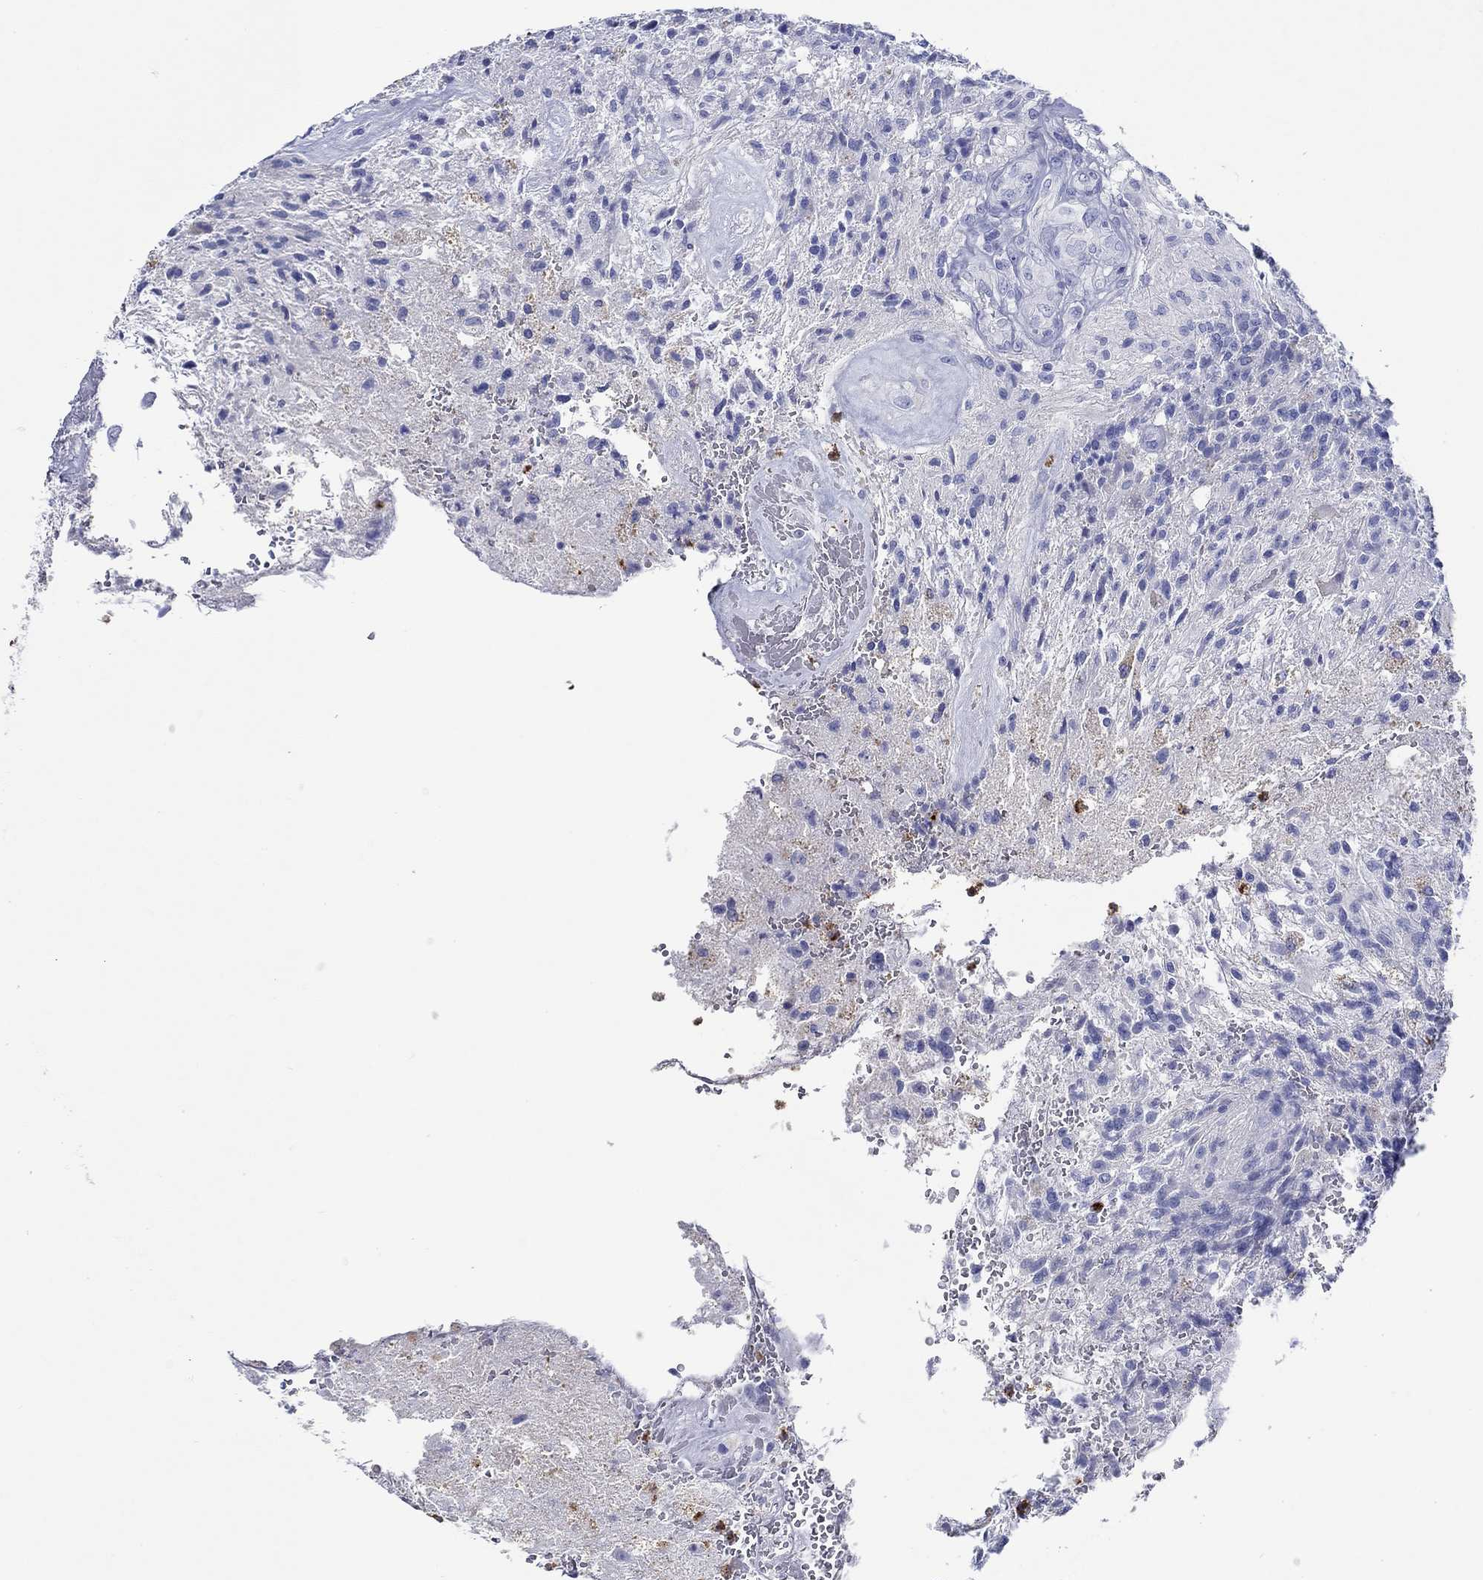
{"staining": {"intensity": "negative", "quantity": "none", "location": "none"}, "tissue": "glioma", "cell_type": "Tumor cells", "image_type": "cancer", "snomed": [{"axis": "morphology", "description": "Glioma, malignant, High grade"}, {"axis": "topography", "description": "Brain"}], "caption": "The immunohistochemistry (IHC) micrograph has no significant expression in tumor cells of glioma tissue.", "gene": "EPX", "patient": {"sex": "male", "age": 56}}